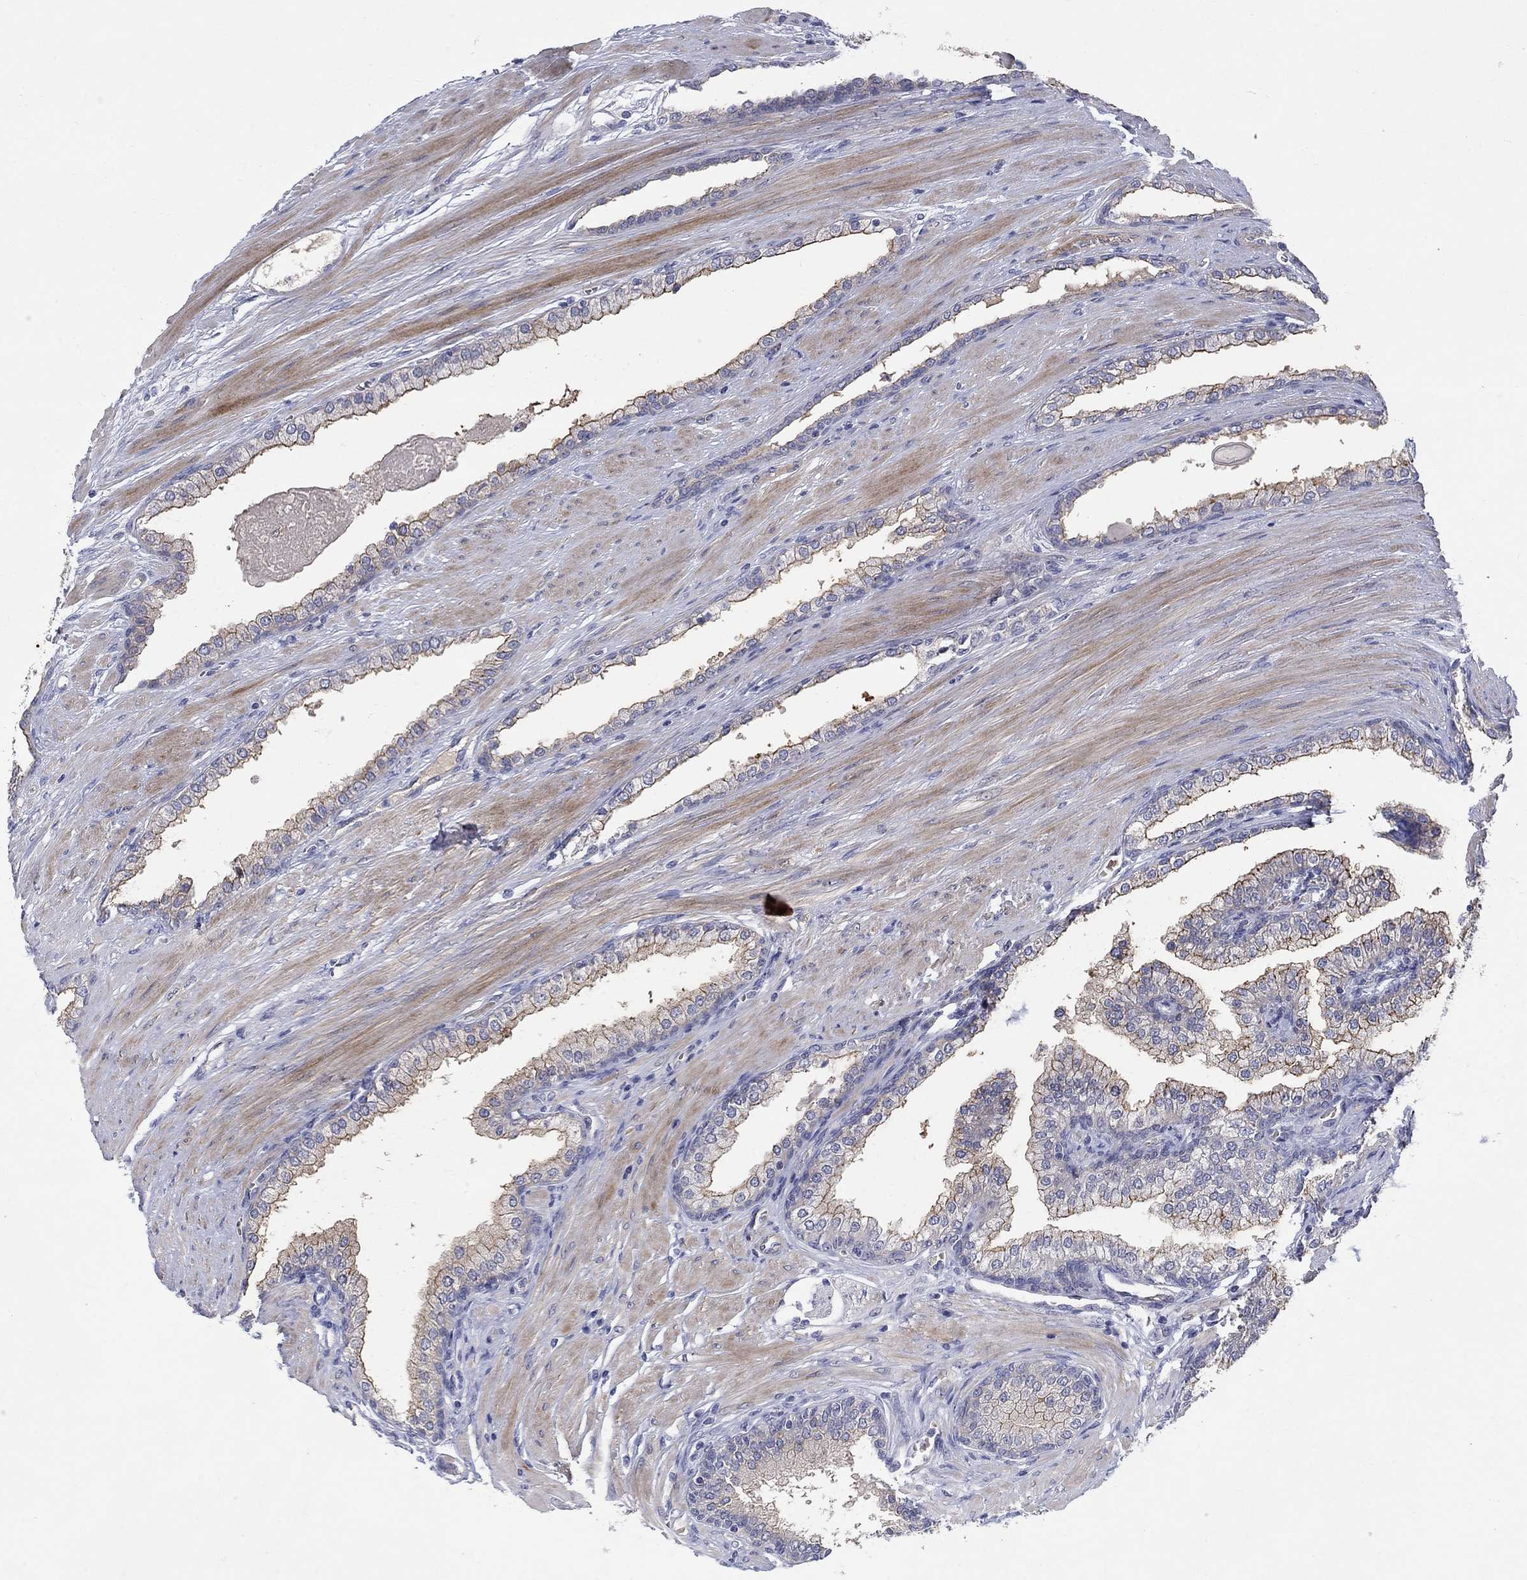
{"staining": {"intensity": "moderate", "quantity": "<25%", "location": "cytoplasmic/membranous"}, "tissue": "prostate cancer", "cell_type": "Tumor cells", "image_type": "cancer", "snomed": [{"axis": "morphology", "description": "Adenocarcinoma, NOS"}, {"axis": "topography", "description": "Prostate"}], "caption": "A high-resolution micrograph shows IHC staining of prostate adenocarcinoma, which shows moderate cytoplasmic/membranous positivity in about <25% of tumor cells.", "gene": "SLC1A1", "patient": {"sex": "male", "age": 67}}